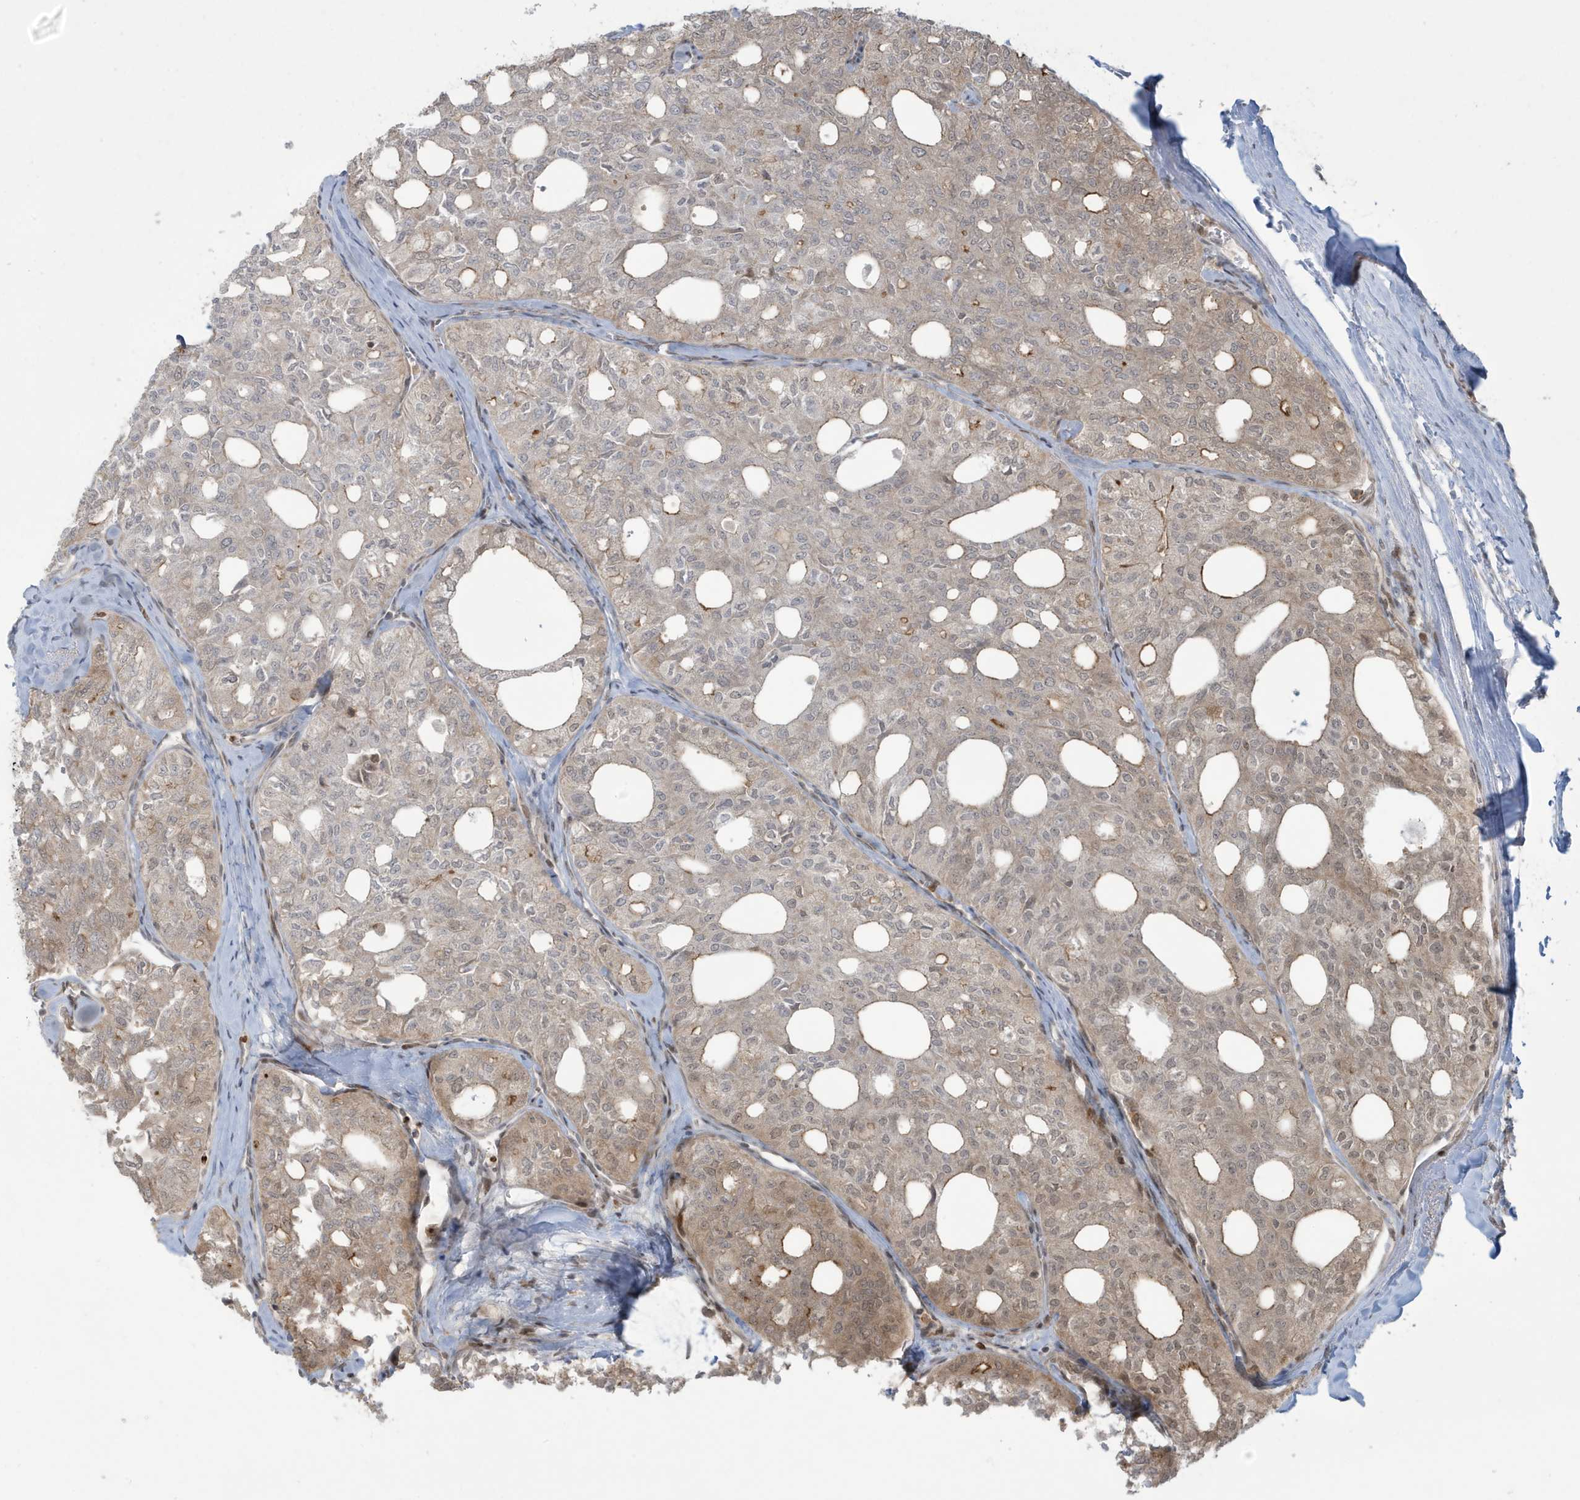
{"staining": {"intensity": "weak", "quantity": "25%-75%", "location": "cytoplasmic/membranous"}, "tissue": "thyroid cancer", "cell_type": "Tumor cells", "image_type": "cancer", "snomed": [{"axis": "morphology", "description": "Follicular adenoma carcinoma, NOS"}, {"axis": "topography", "description": "Thyroid gland"}], "caption": "Human thyroid cancer stained with a brown dye demonstrates weak cytoplasmic/membranous positive positivity in about 25%-75% of tumor cells.", "gene": "C1orf52", "patient": {"sex": "male", "age": 75}}